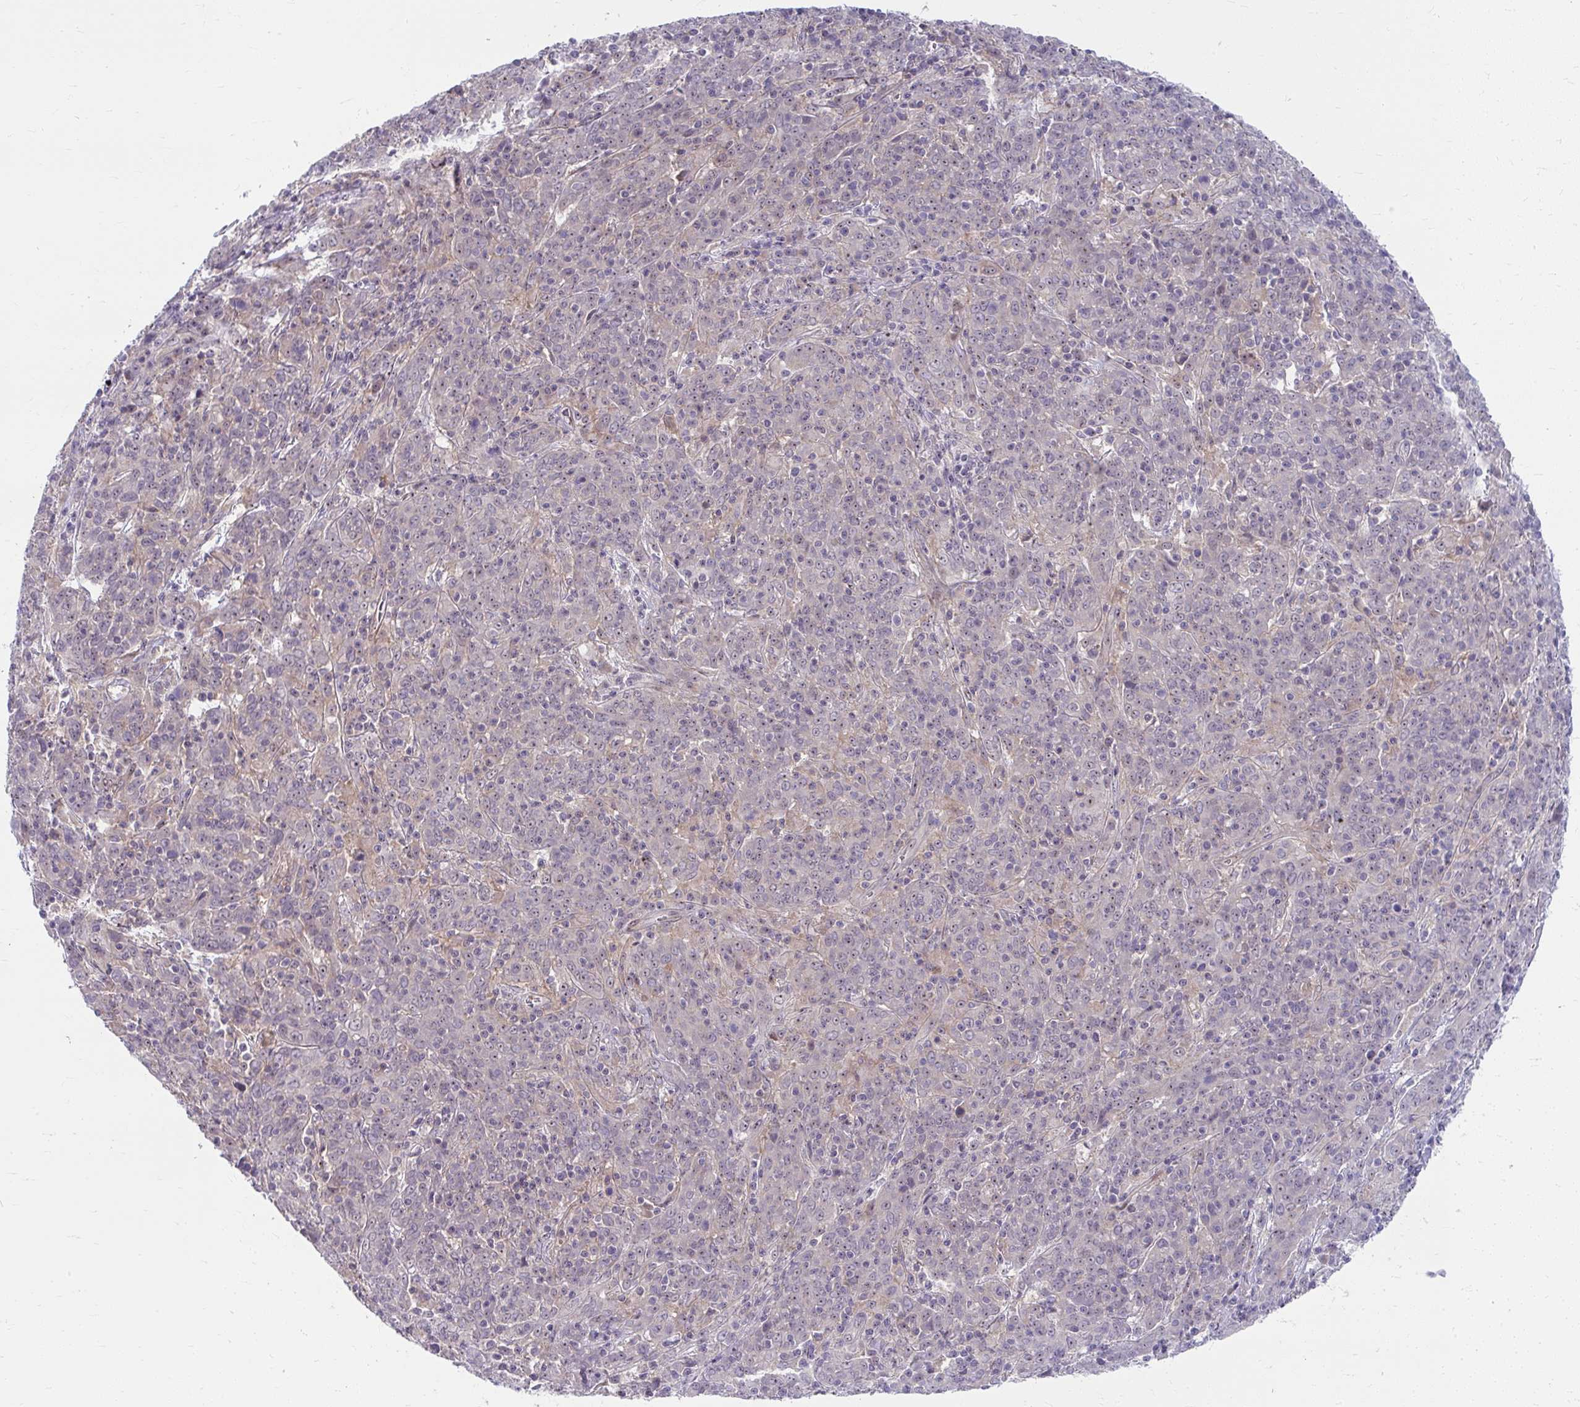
{"staining": {"intensity": "weak", "quantity": "<25%", "location": "nuclear"}, "tissue": "cervical cancer", "cell_type": "Tumor cells", "image_type": "cancer", "snomed": [{"axis": "morphology", "description": "Squamous cell carcinoma, NOS"}, {"axis": "topography", "description": "Cervix"}], "caption": "IHC photomicrograph of neoplastic tissue: human cervical squamous cell carcinoma stained with DAB (3,3'-diaminobenzidine) exhibits no significant protein staining in tumor cells. Brightfield microscopy of immunohistochemistry stained with DAB (3,3'-diaminobenzidine) (brown) and hematoxylin (blue), captured at high magnification.", "gene": "MUS81", "patient": {"sex": "female", "age": 67}}